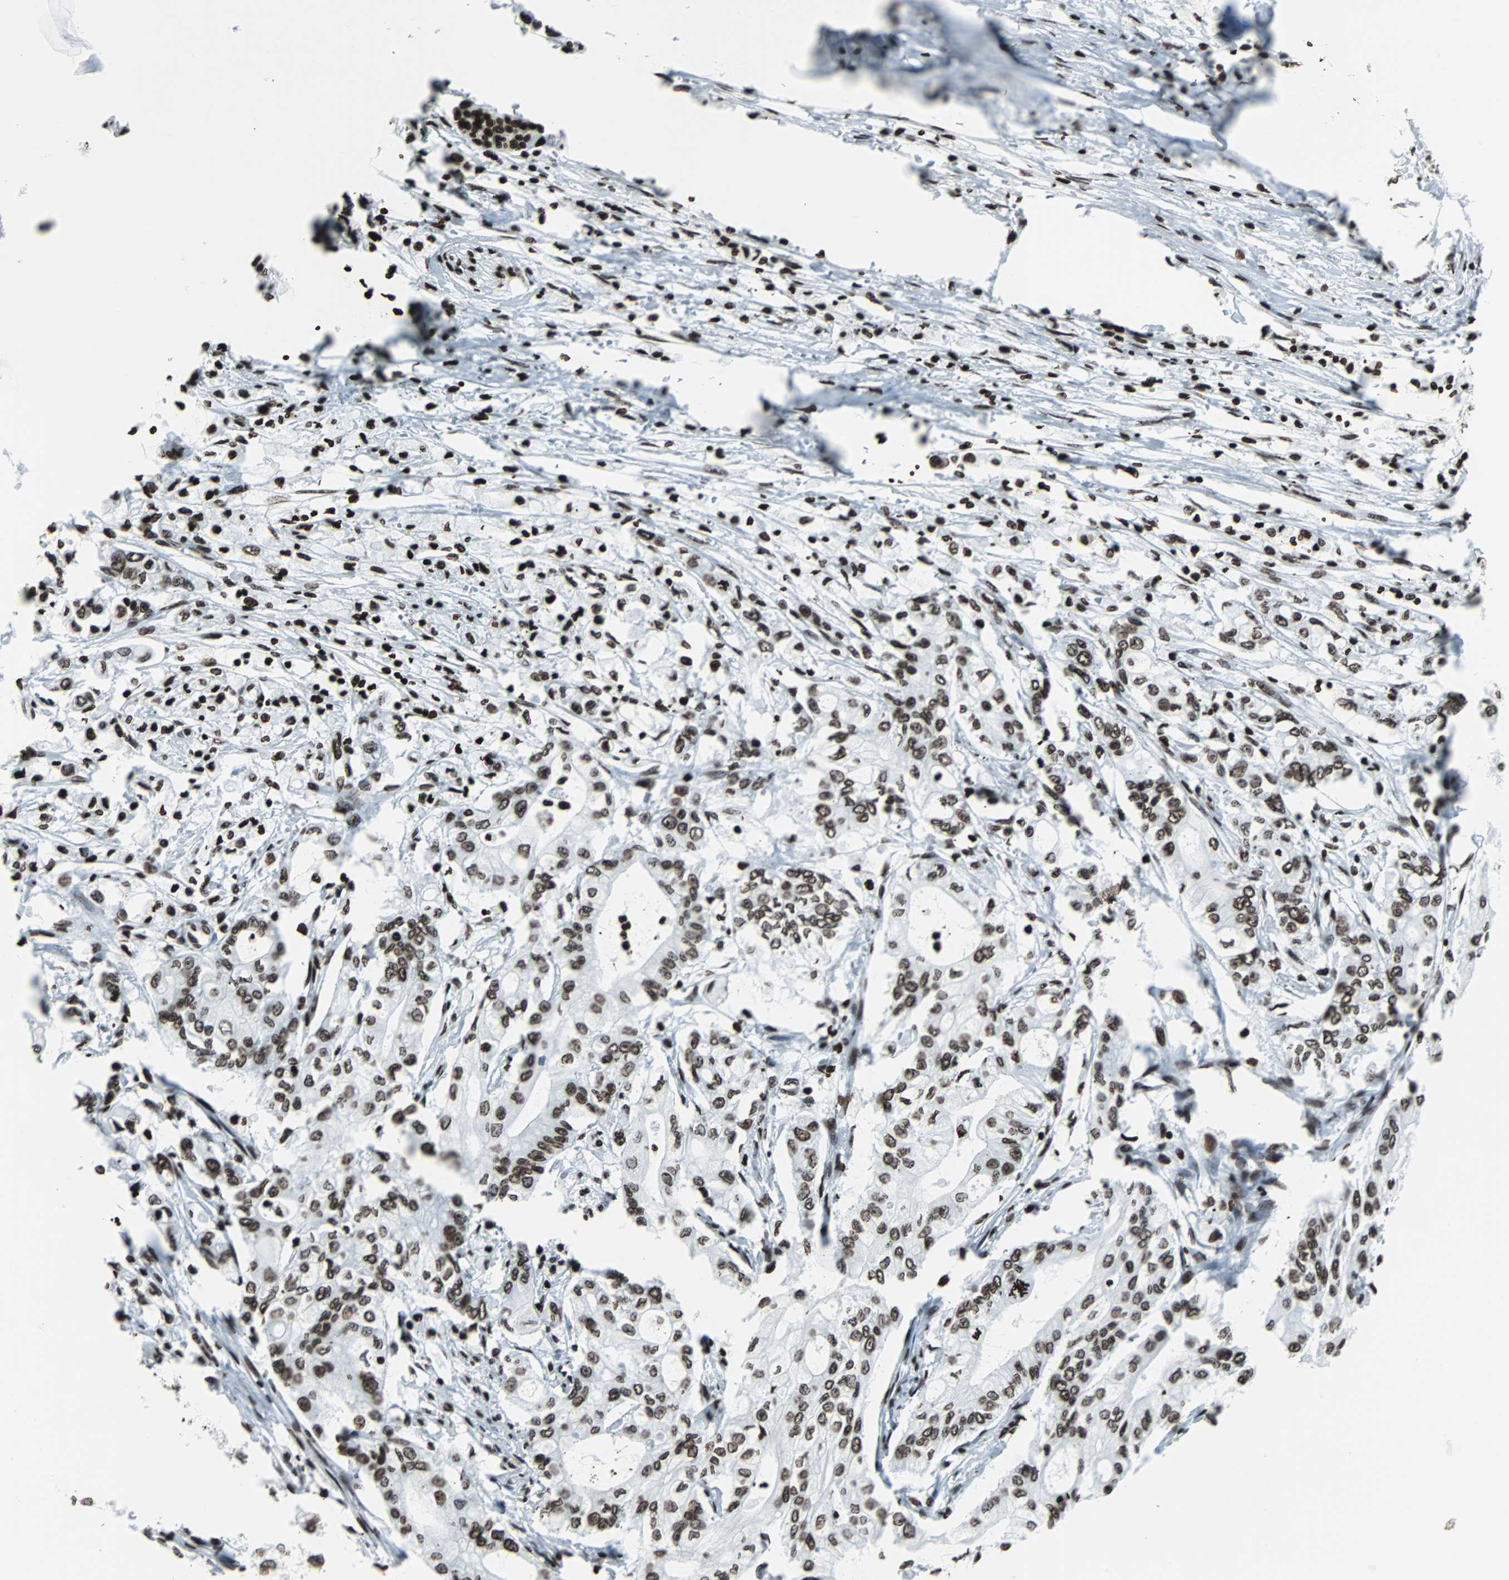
{"staining": {"intensity": "strong", "quantity": ">75%", "location": "nuclear"}, "tissue": "pancreatic cancer", "cell_type": "Tumor cells", "image_type": "cancer", "snomed": [{"axis": "morphology", "description": "Adenocarcinoma, NOS"}, {"axis": "topography", "description": "Pancreas"}], "caption": "Immunohistochemistry (IHC) (DAB (3,3'-diaminobenzidine)) staining of pancreatic adenocarcinoma displays strong nuclear protein staining in about >75% of tumor cells.", "gene": "H2BC18", "patient": {"sex": "male", "age": 70}}